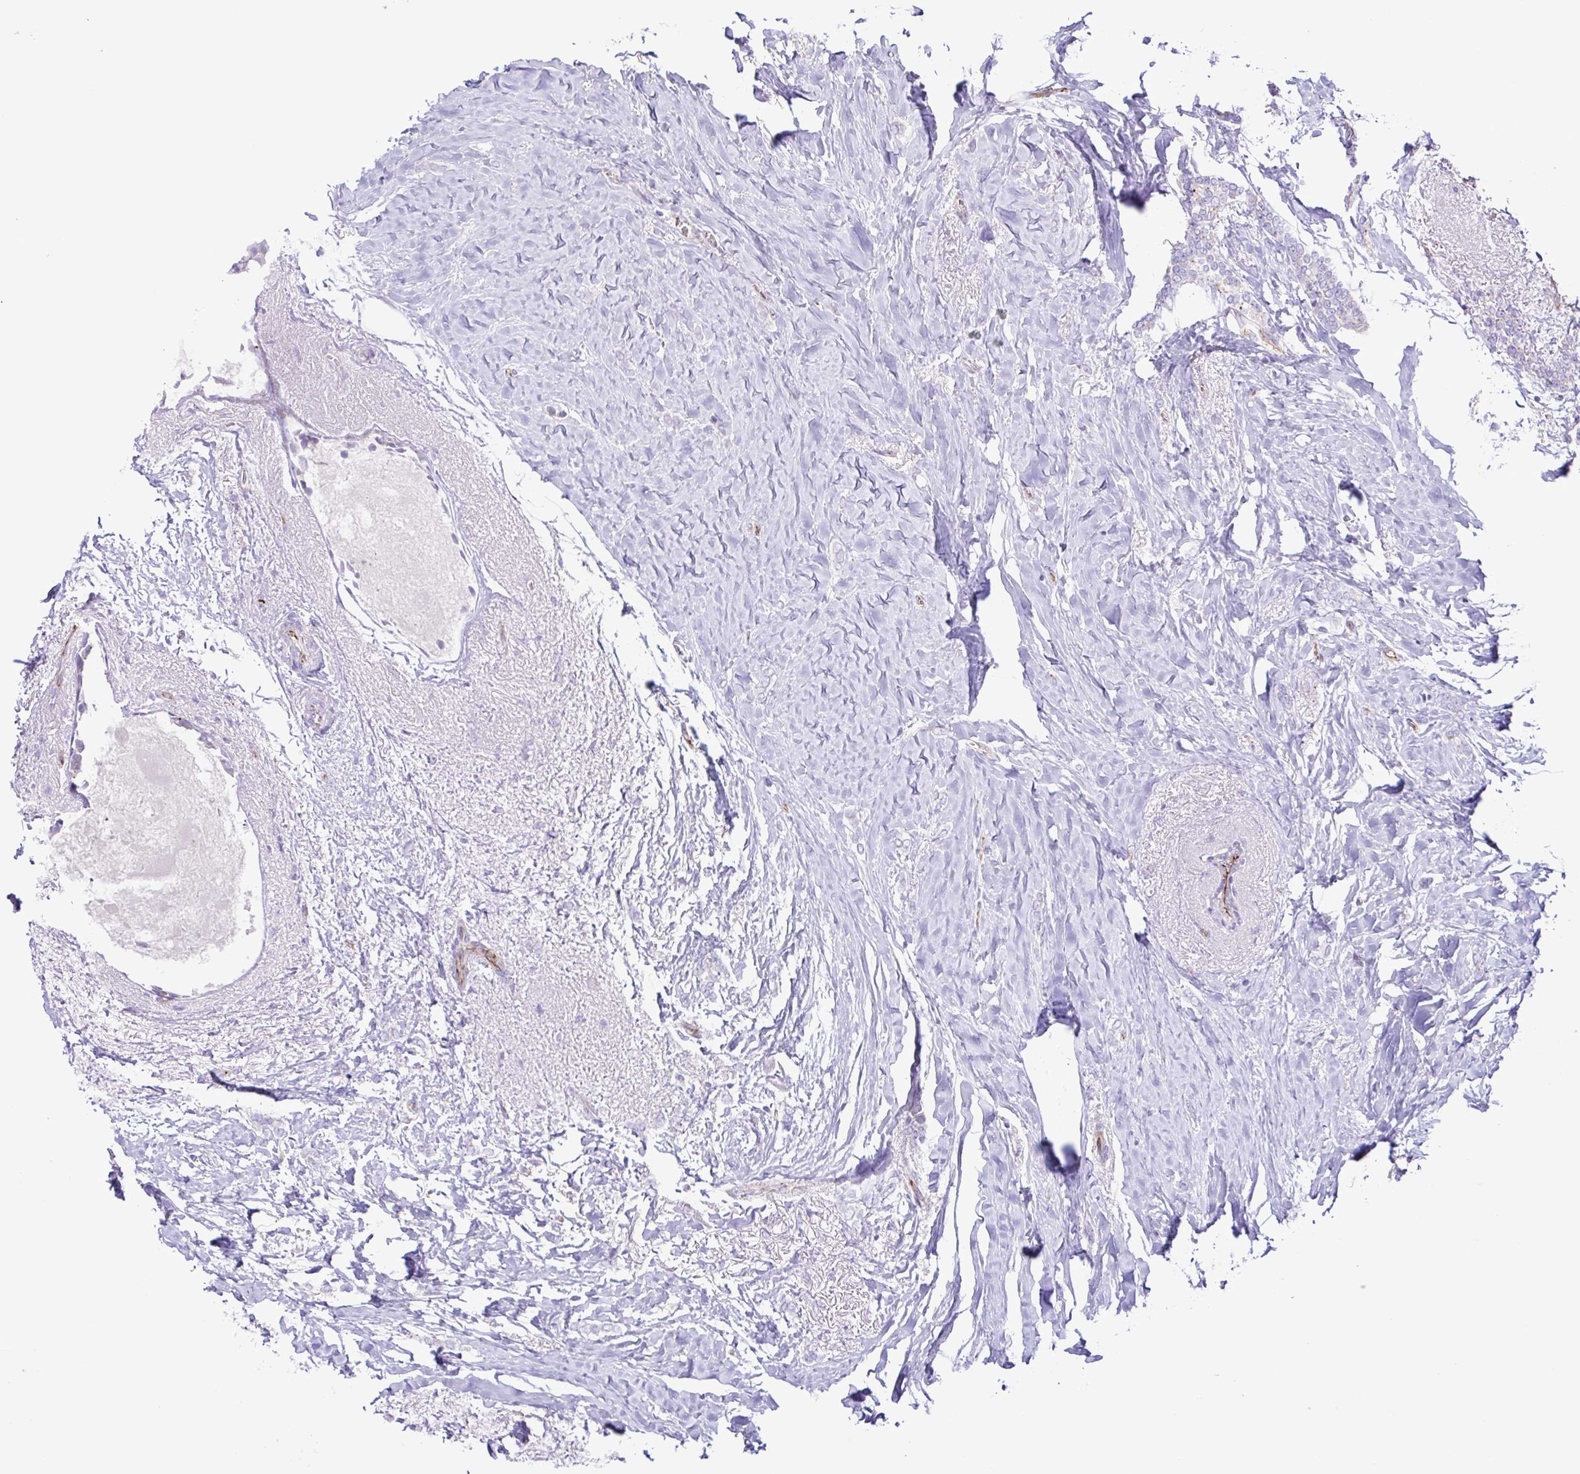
{"staining": {"intensity": "negative", "quantity": "none", "location": "none"}, "tissue": "breast cancer", "cell_type": "Tumor cells", "image_type": "cancer", "snomed": [{"axis": "morphology", "description": "Normal tissue, NOS"}, {"axis": "morphology", "description": "Duct carcinoma"}, {"axis": "topography", "description": "Breast"}], "caption": "Tumor cells are negative for brown protein staining in breast cancer (infiltrating ductal carcinoma).", "gene": "FLT1", "patient": {"sex": "female", "age": 77}}